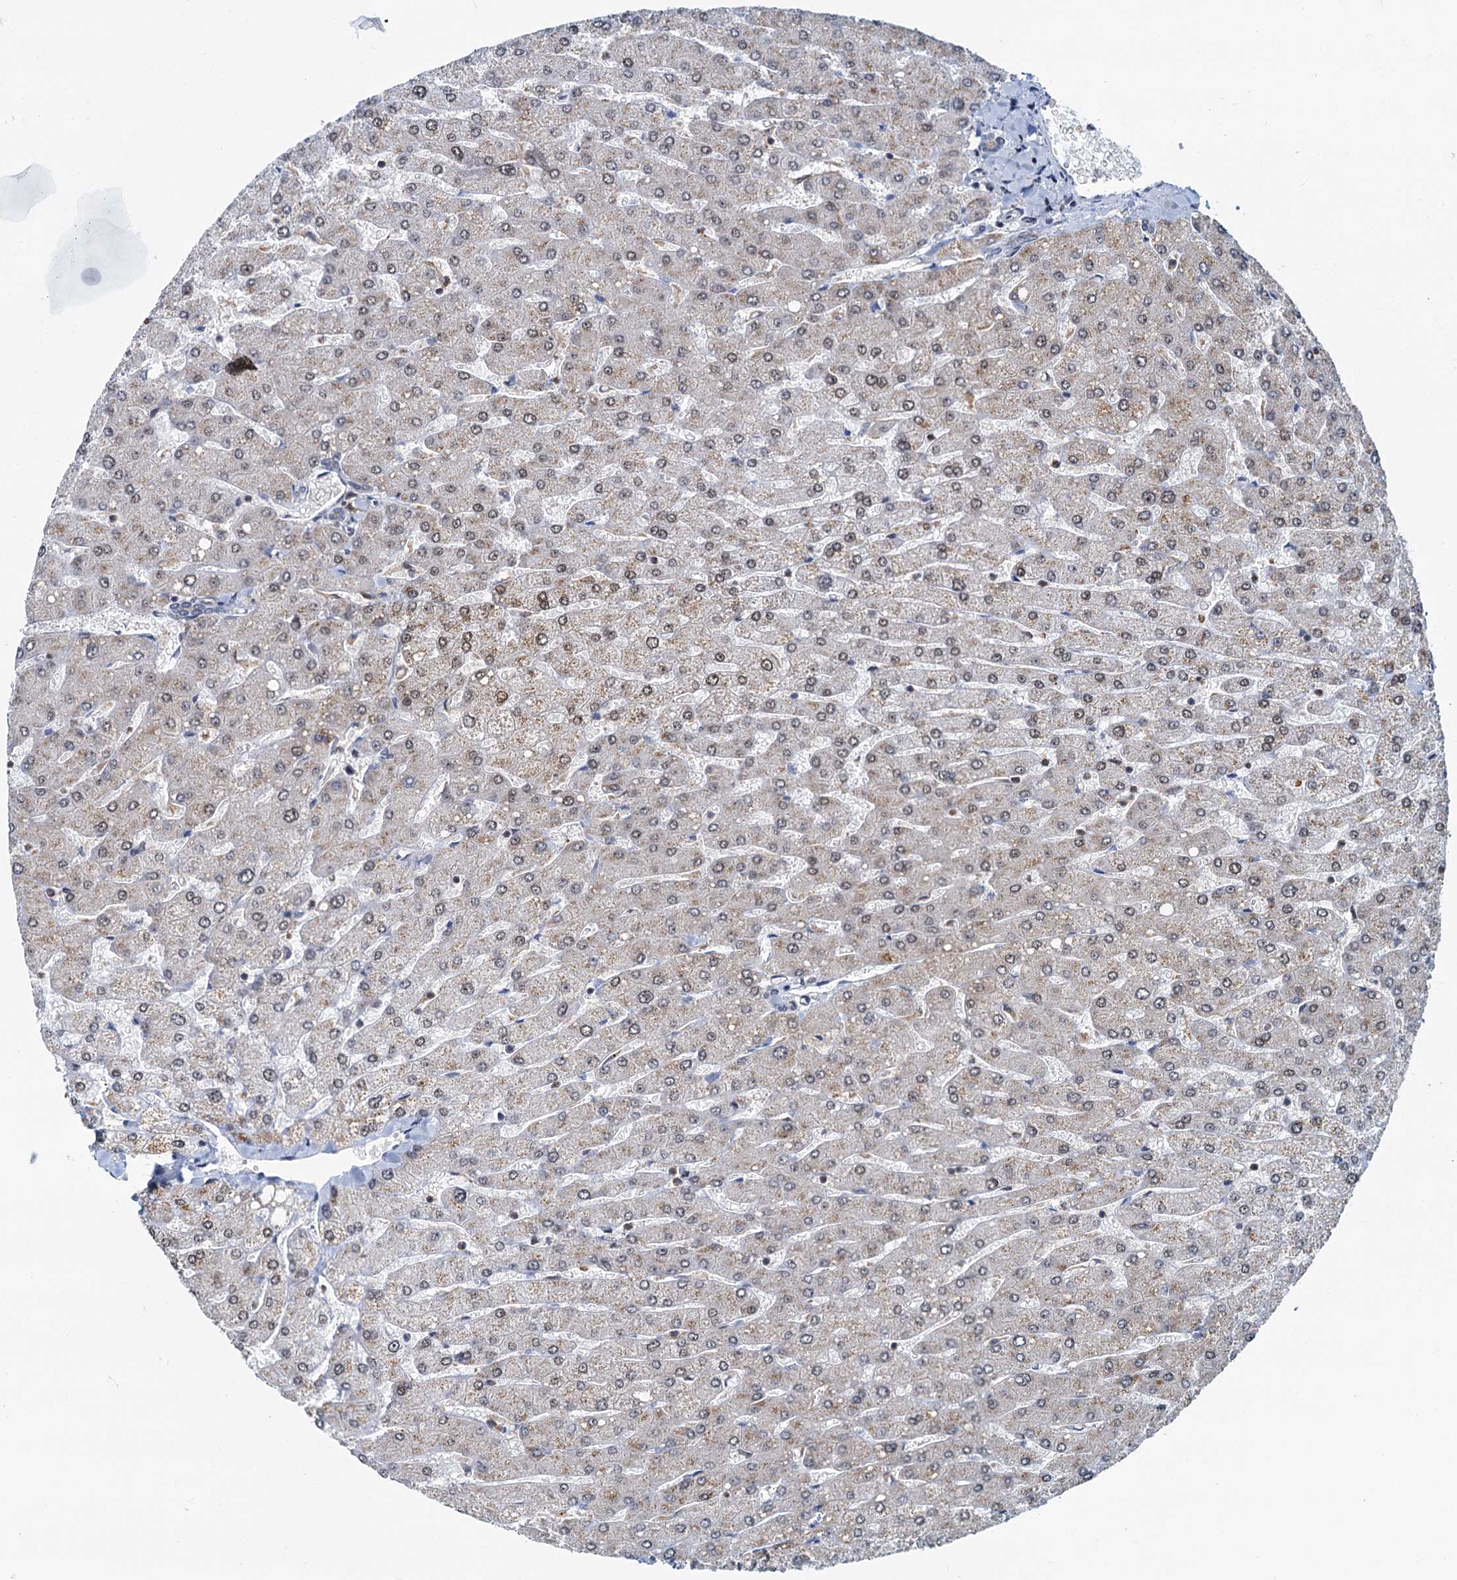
{"staining": {"intensity": "negative", "quantity": "none", "location": "none"}, "tissue": "liver", "cell_type": "Cholangiocytes", "image_type": "normal", "snomed": [{"axis": "morphology", "description": "Normal tissue, NOS"}, {"axis": "topography", "description": "Liver"}], "caption": "The histopathology image exhibits no significant staining in cholangiocytes of liver.", "gene": "RBM26", "patient": {"sex": "male", "age": 55}}